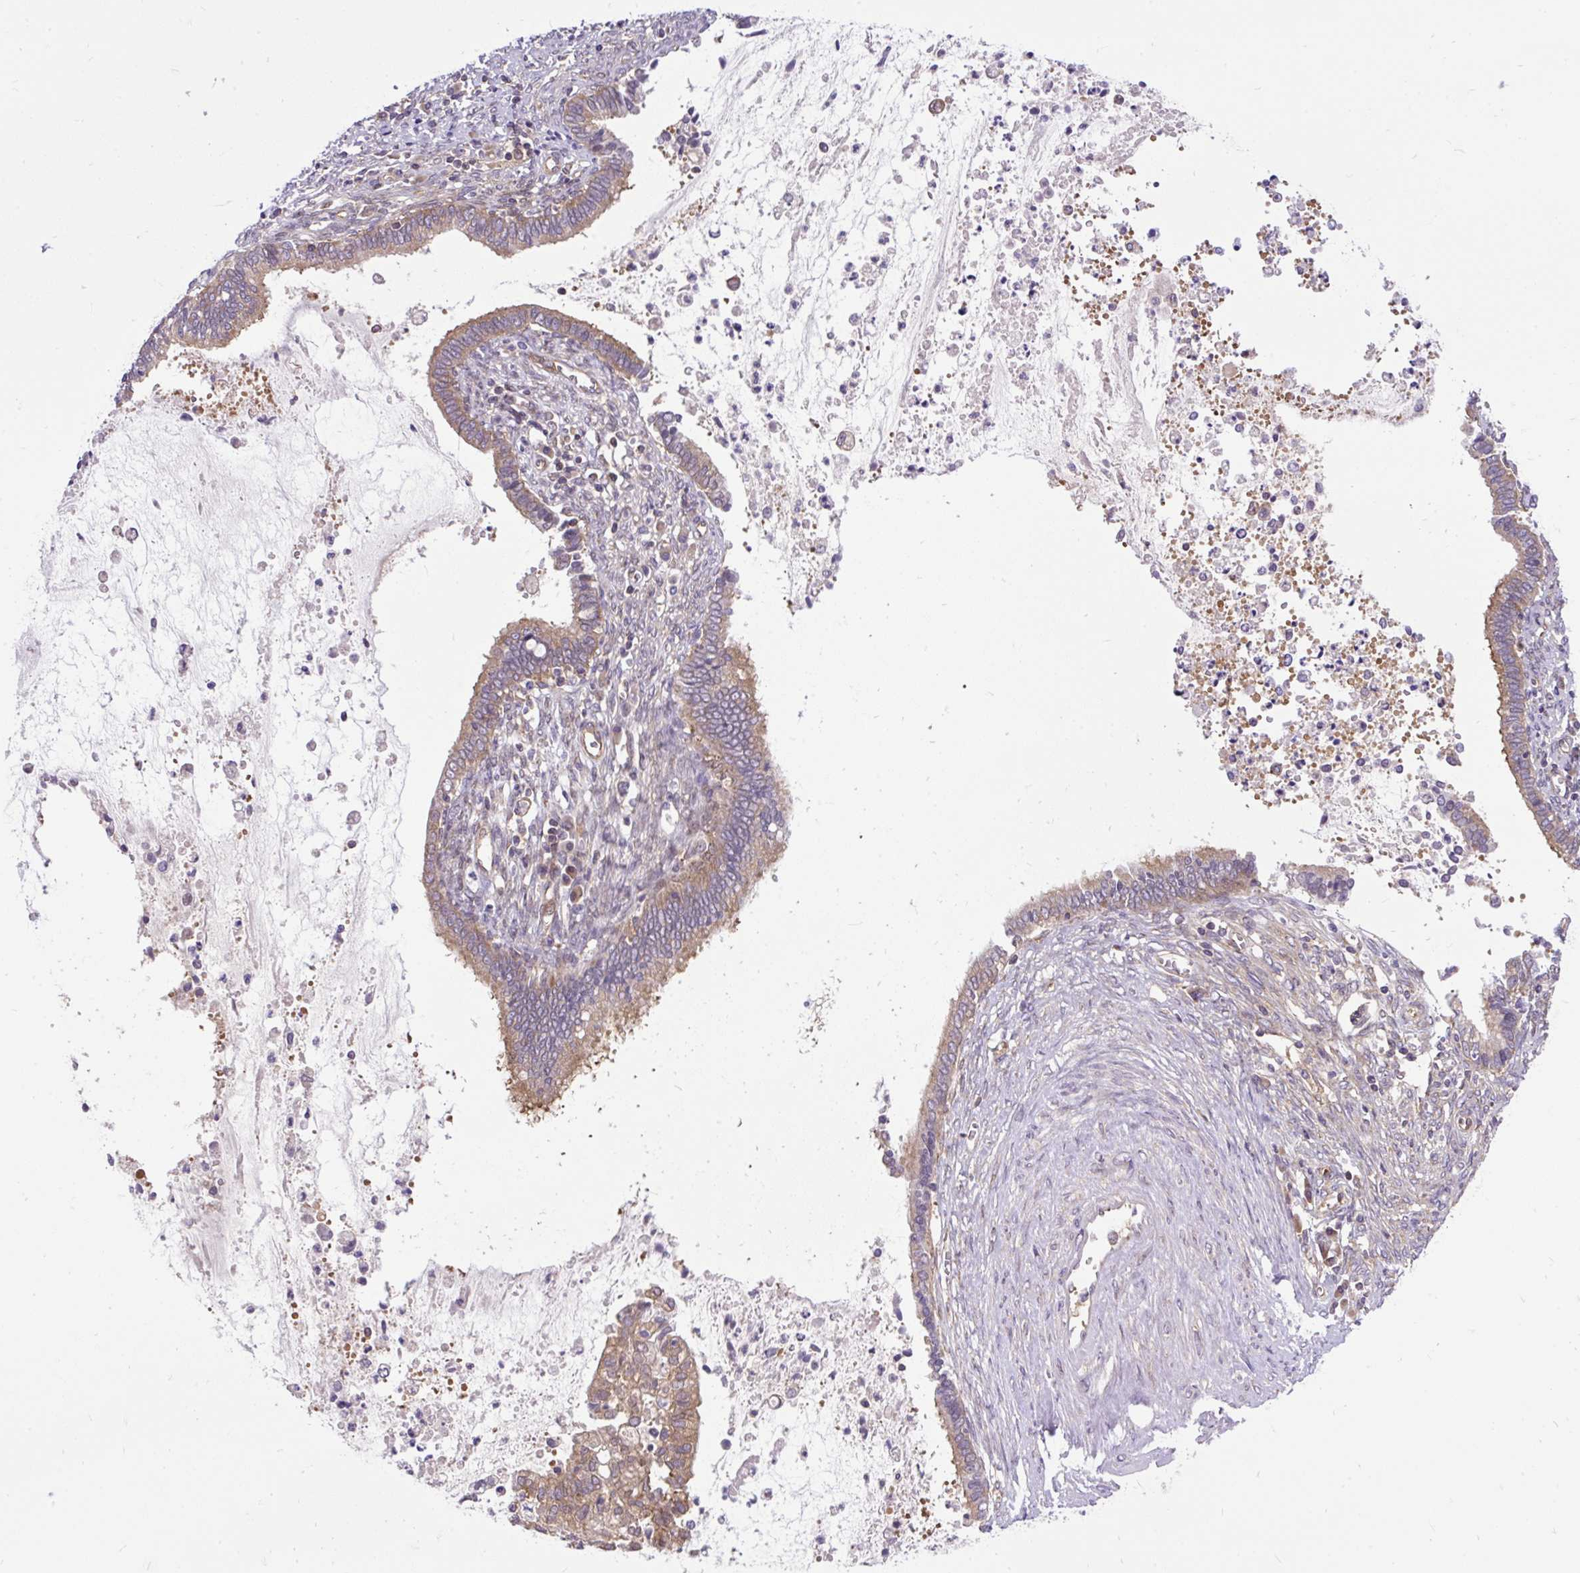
{"staining": {"intensity": "weak", "quantity": ">75%", "location": "cytoplasmic/membranous"}, "tissue": "cervical cancer", "cell_type": "Tumor cells", "image_type": "cancer", "snomed": [{"axis": "morphology", "description": "Adenocarcinoma, NOS"}, {"axis": "topography", "description": "Cervix"}], "caption": "Immunohistochemical staining of human cervical cancer demonstrates low levels of weak cytoplasmic/membranous staining in about >75% of tumor cells. (brown staining indicates protein expression, while blue staining denotes nuclei).", "gene": "TRIM17", "patient": {"sex": "female", "age": 44}}